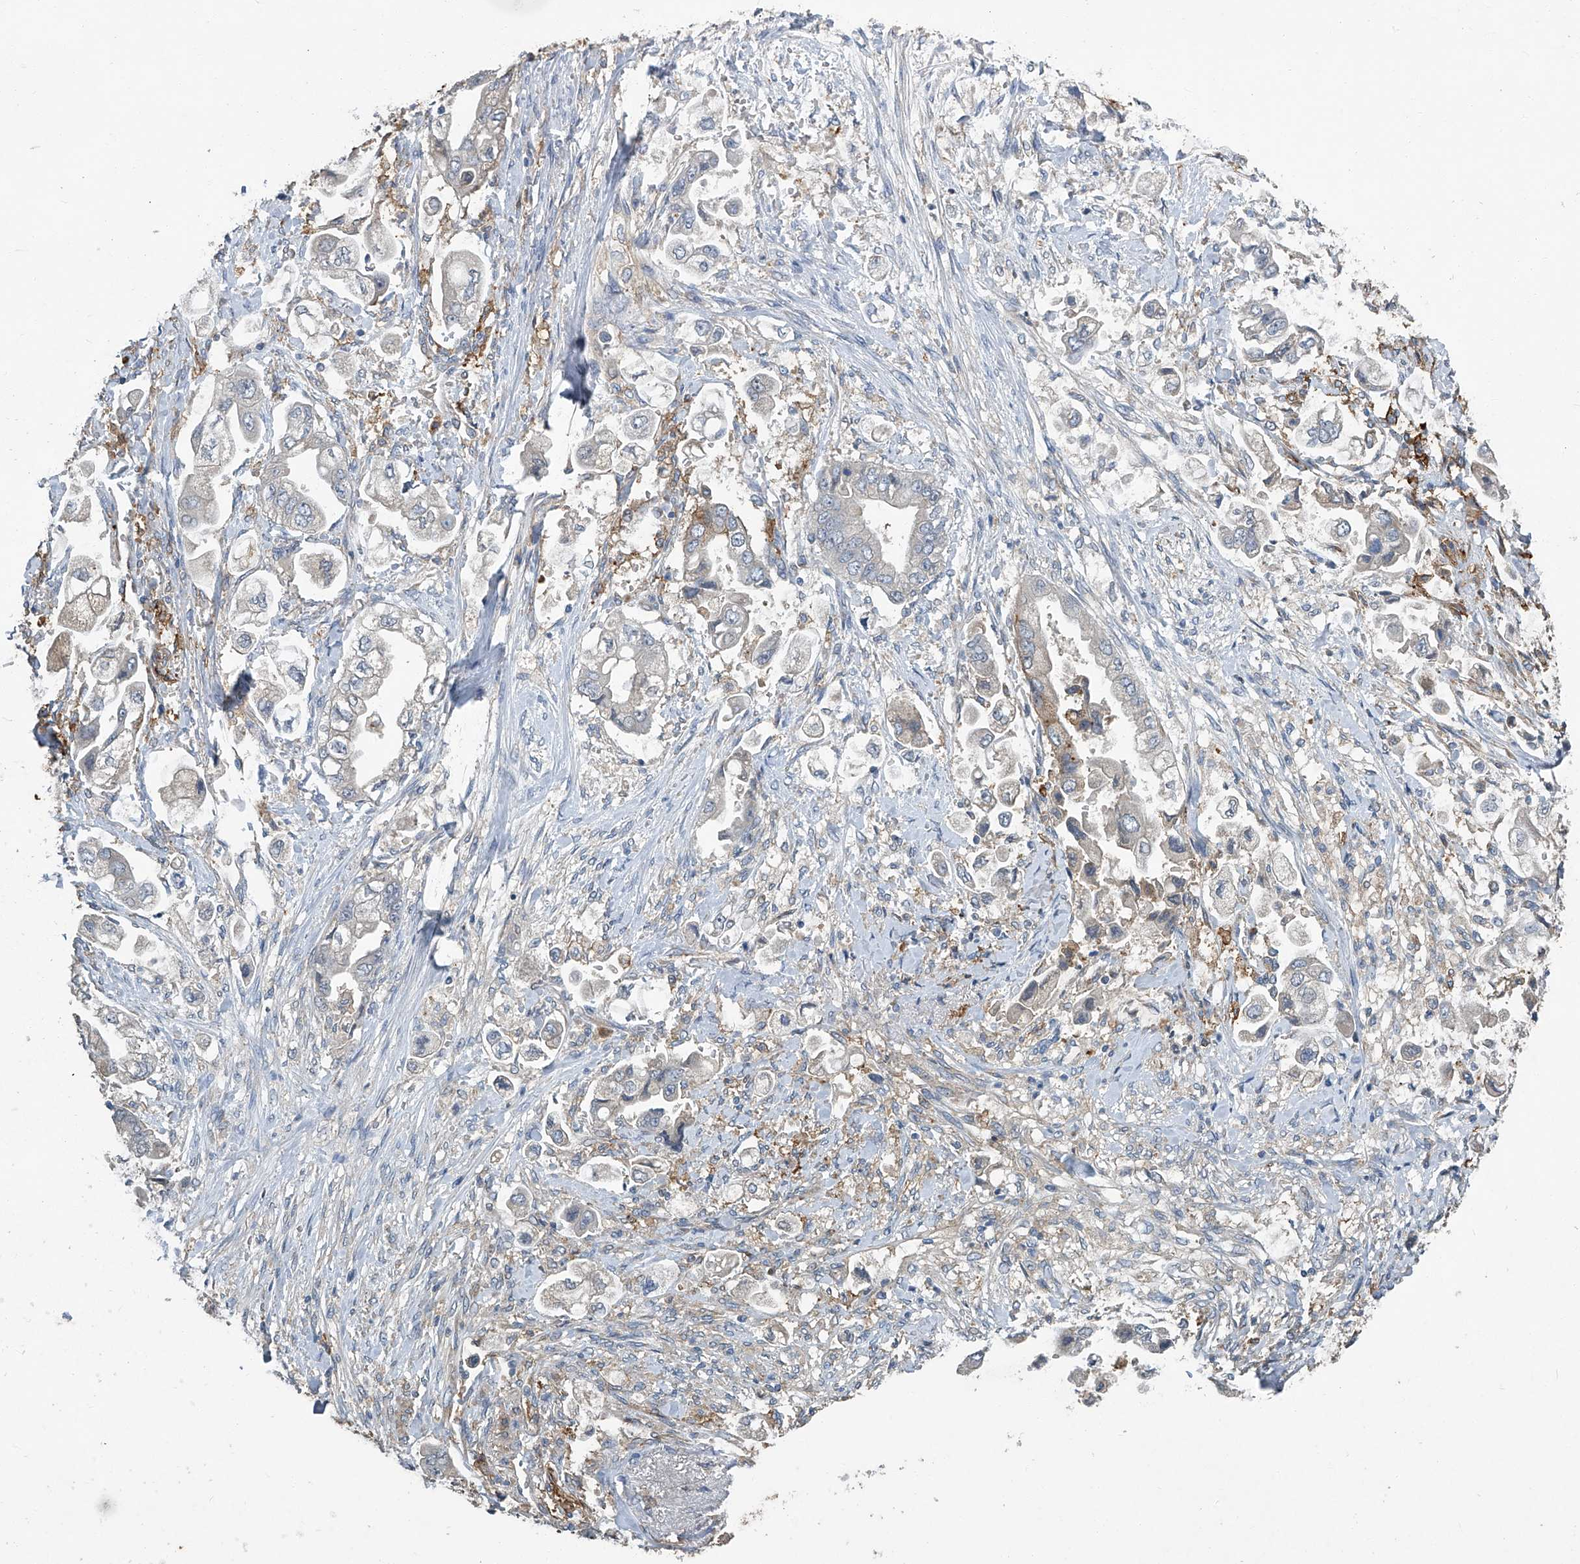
{"staining": {"intensity": "negative", "quantity": "none", "location": "none"}, "tissue": "stomach cancer", "cell_type": "Tumor cells", "image_type": "cancer", "snomed": [{"axis": "morphology", "description": "Adenocarcinoma, NOS"}, {"axis": "topography", "description": "Stomach"}], "caption": "IHC photomicrograph of neoplastic tissue: human stomach cancer stained with DAB (3,3'-diaminobenzidine) reveals no significant protein positivity in tumor cells.", "gene": "FAM167A", "patient": {"sex": "male", "age": 62}}